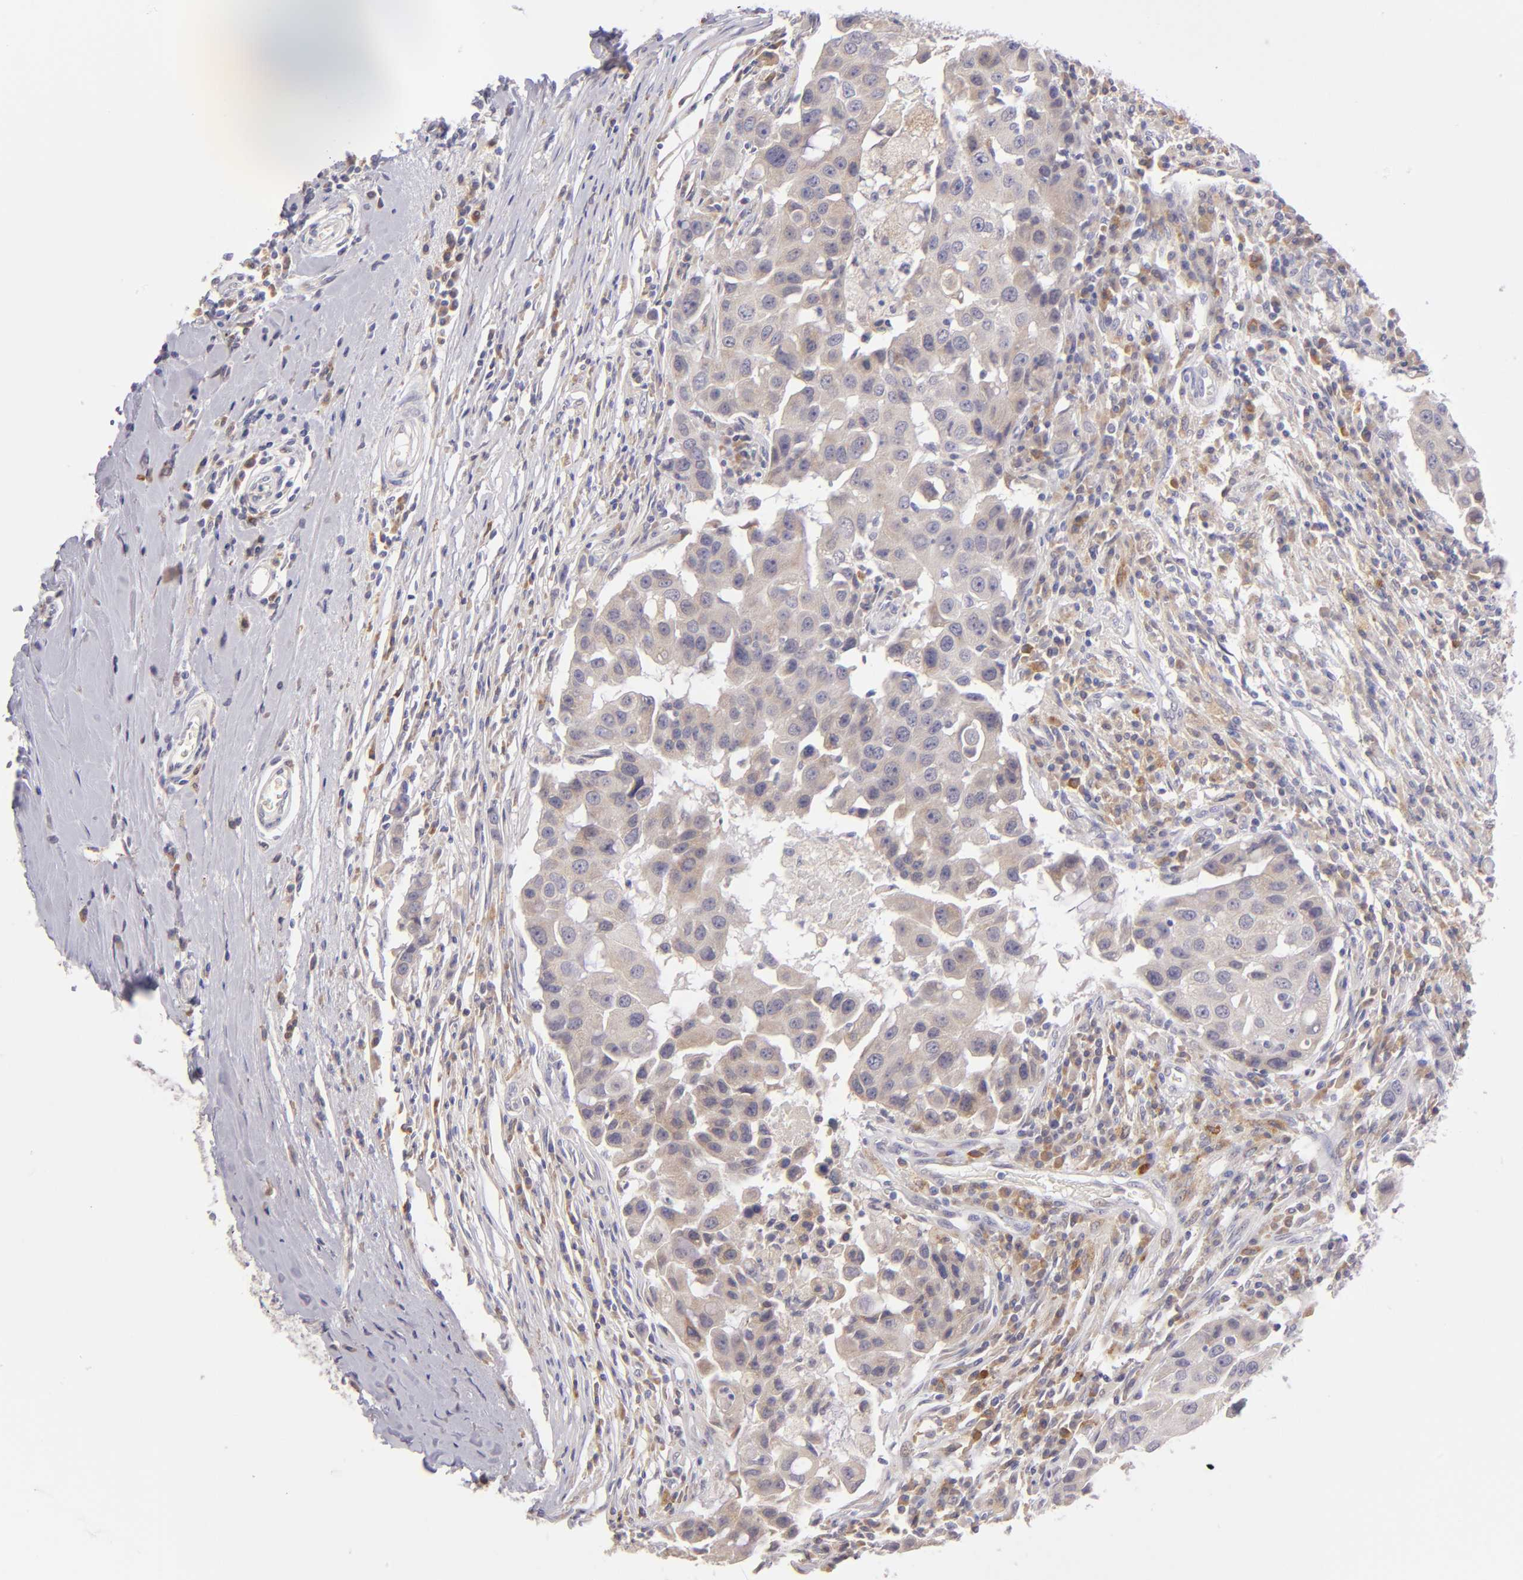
{"staining": {"intensity": "weak", "quantity": "<25%", "location": "cytoplasmic/membranous"}, "tissue": "breast cancer", "cell_type": "Tumor cells", "image_type": "cancer", "snomed": [{"axis": "morphology", "description": "Duct carcinoma"}, {"axis": "topography", "description": "Breast"}], "caption": "IHC histopathology image of neoplastic tissue: breast cancer (infiltrating ductal carcinoma) stained with DAB shows no significant protein expression in tumor cells. (Brightfield microscopy of DAB (3,3'-diaminobenzidine) immunohistochemistry at high magnification).", "gene": "TRAF3", "patient": {"sex": "female", "age": 27}}